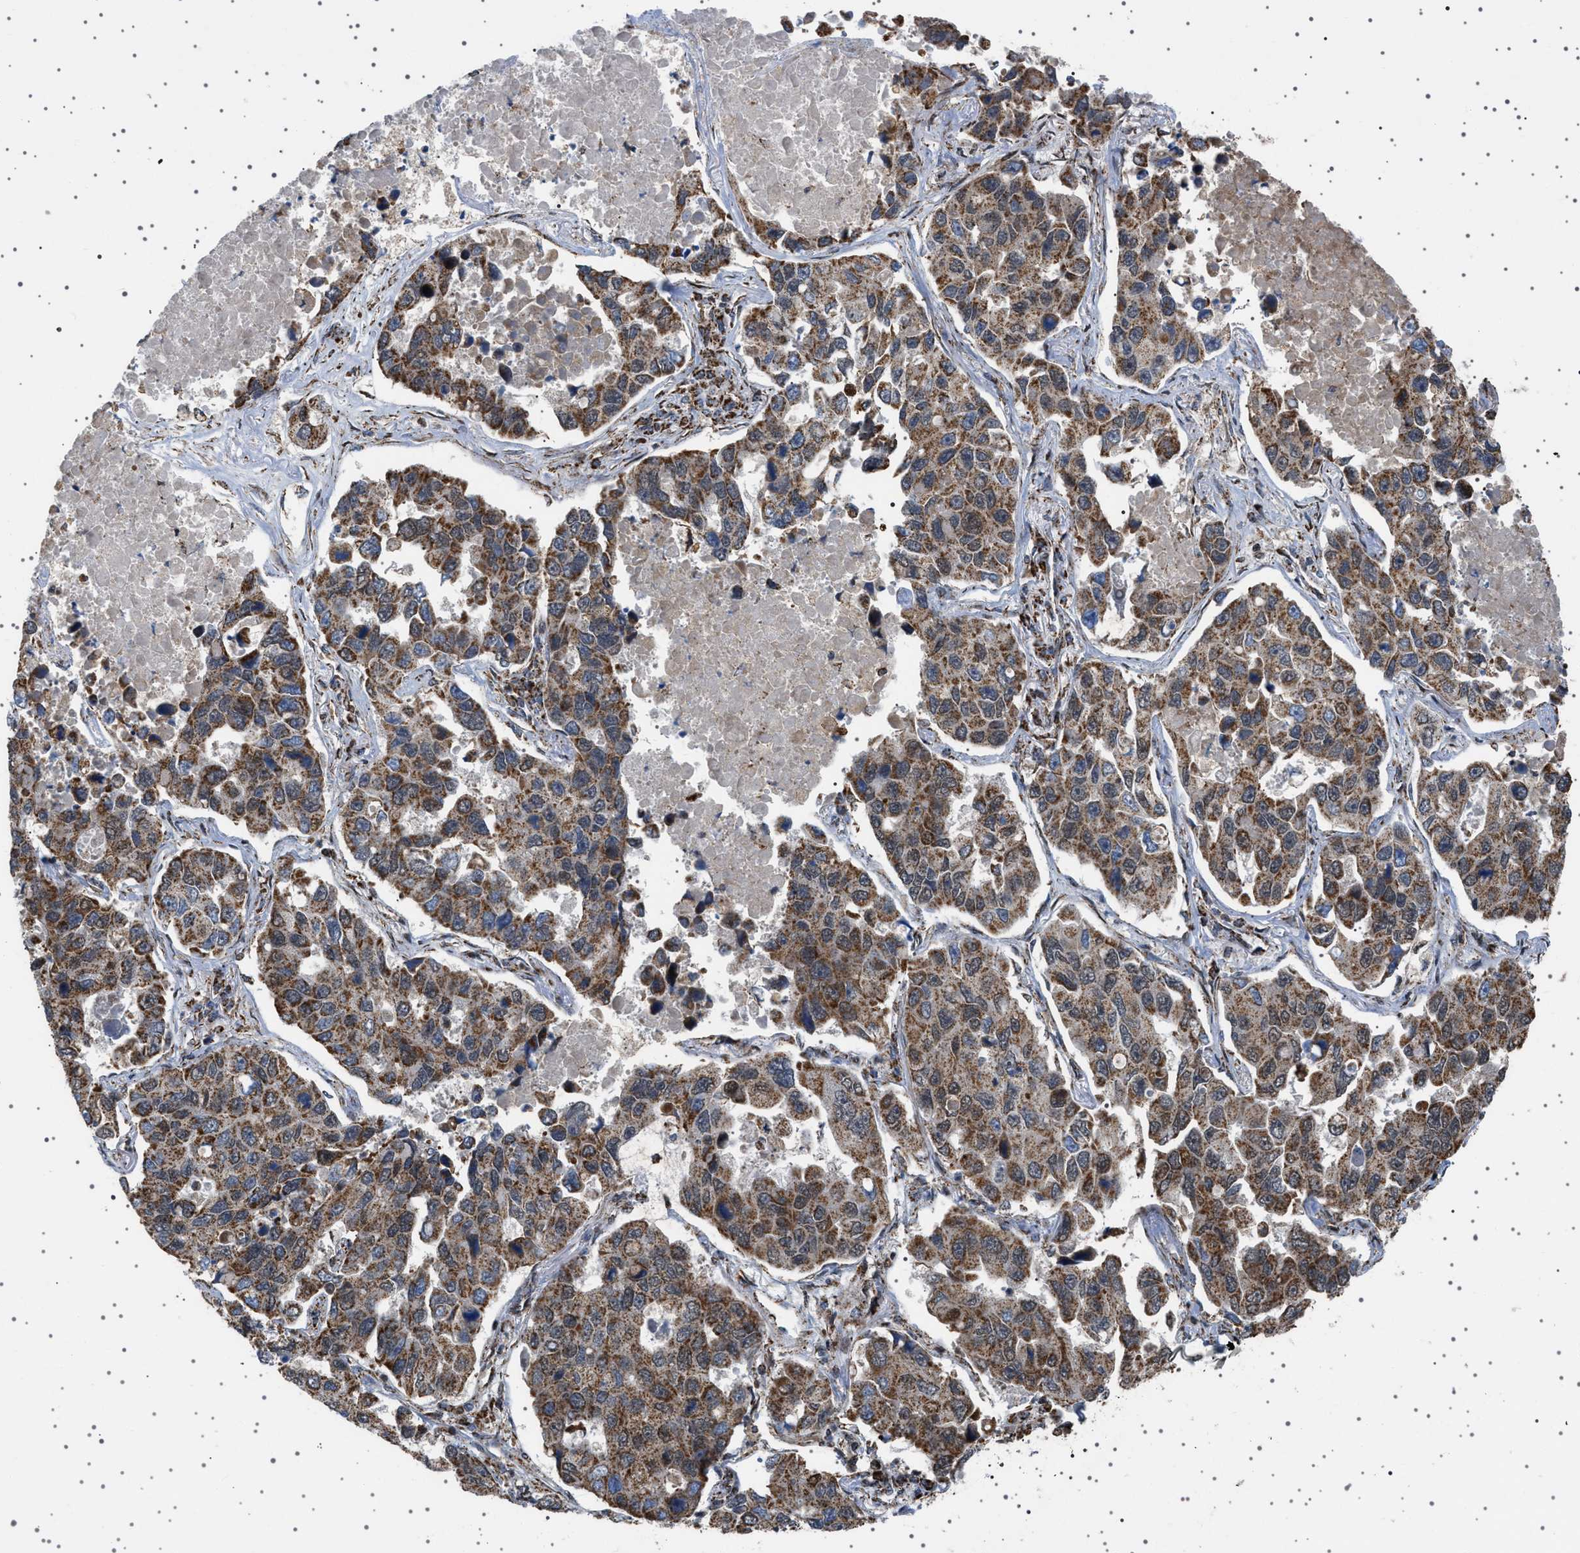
{"staining": {"intensity": "moderate", "quantity": ">75%", "location": "cytoplasmic/membranous"}, "tissue": "lung cancer", "cell_type": "Tumor cells", "image_type": "cancer", "snomed": [{"axis": "morphology", "description": "Adenocarcinoma, NOS"}, {"axis": "topography", "description": "Lung"}], "caption": "Human adenocarcinoma (lung) stained with a protein marker shows moderate staining in tumor cells.", "gene": "MELK", "patient": {"sex": "male", "age": 64}}